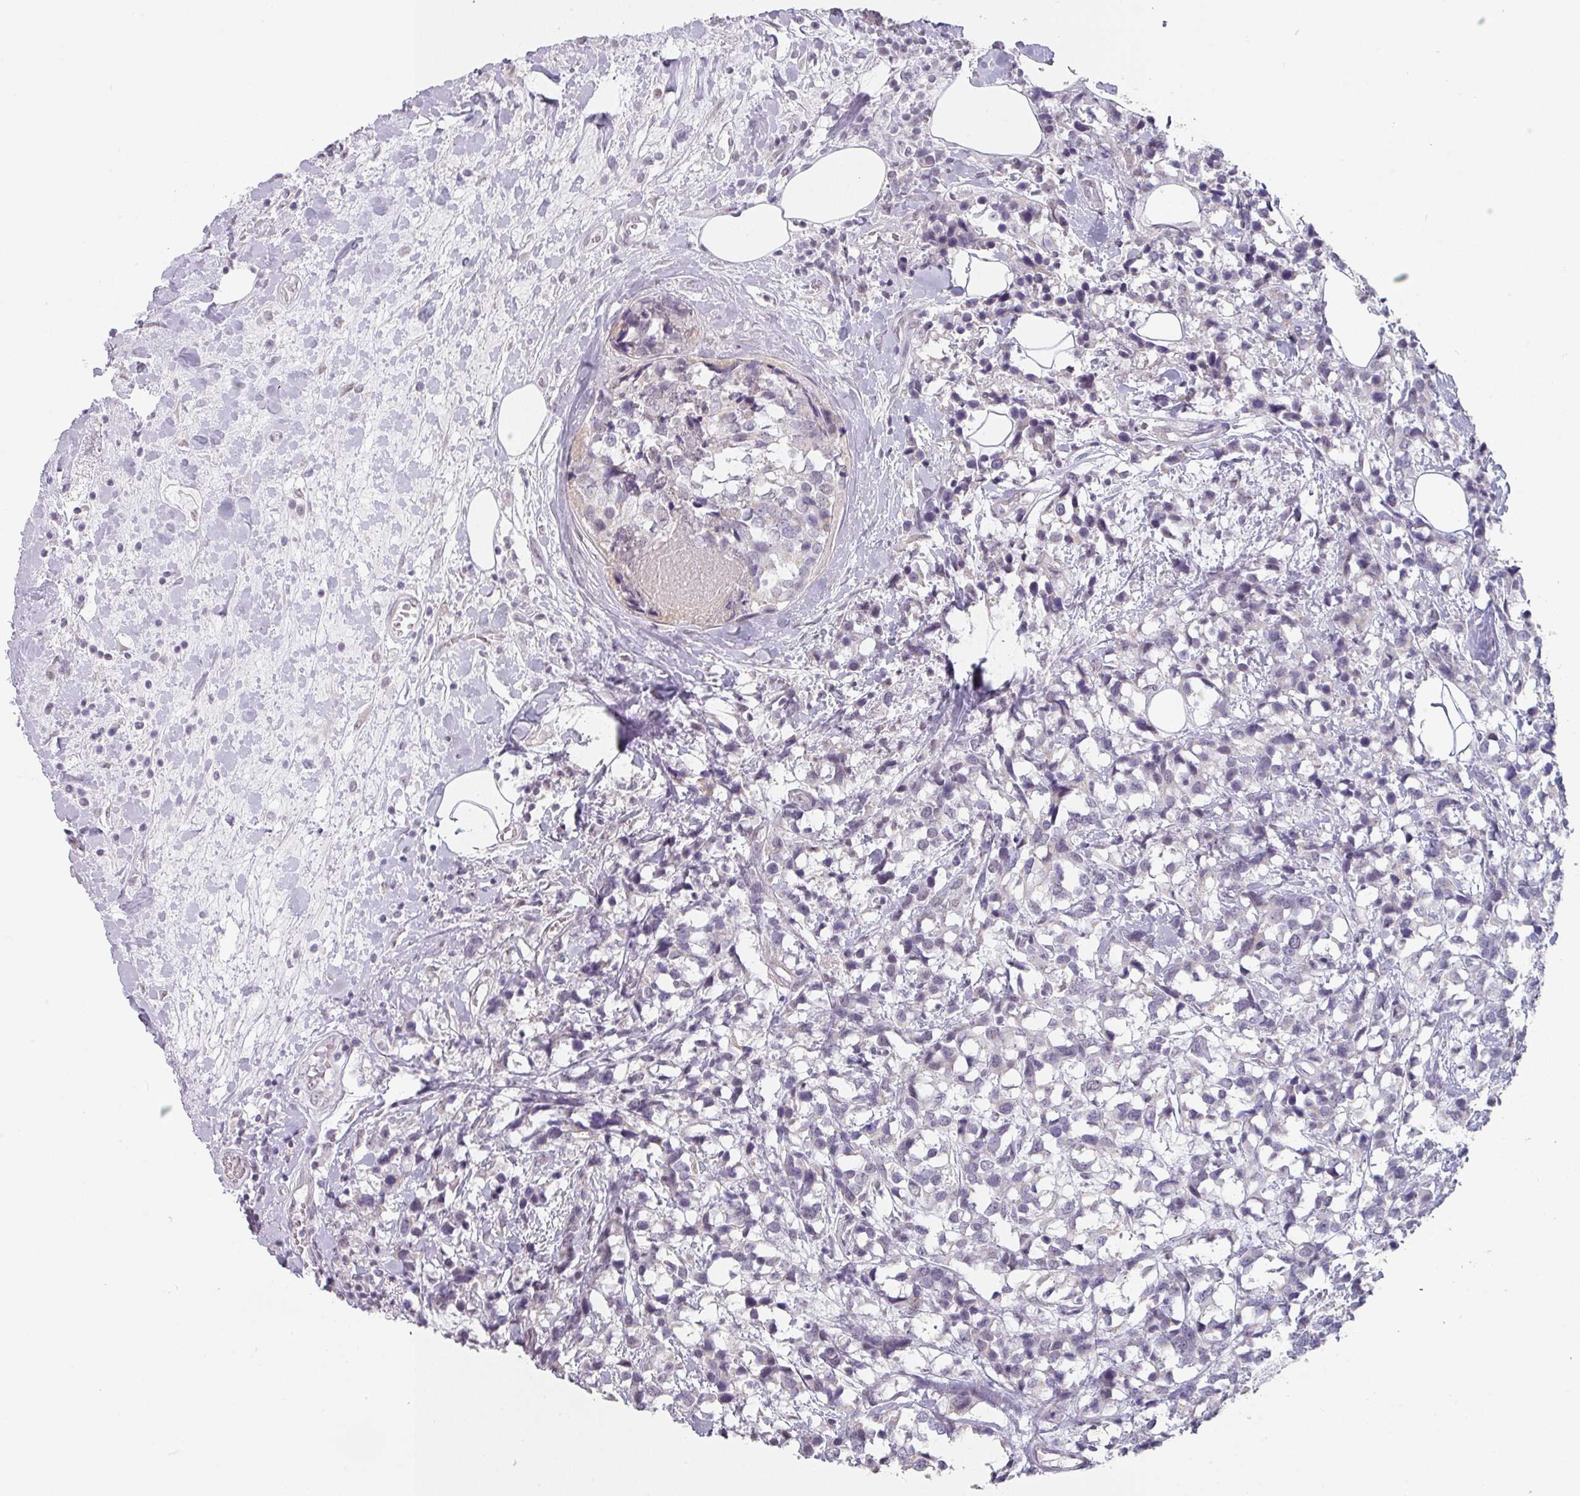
{"staining": {"intensity": "negative", "quantity": "none", "location": "none"}, "tissue": "breast cancer", "cell_type": "Tumor cells", "image_type": "cancer", "snomed": [{"axis": "morphology", "description": "Lobular carcinoma"}, {"axis": "topography", "description": "Breast"}], "caption": "Photomicrograph shows no protein positivity in tumor cells of lobular carcinoma (breast) tissue. (DAB (3,3'-diaminobenzidine) IHC with hematoxylin counter stain).", "gene": "SPRR1A", "patient": {"sex": "female", "age": 59}}